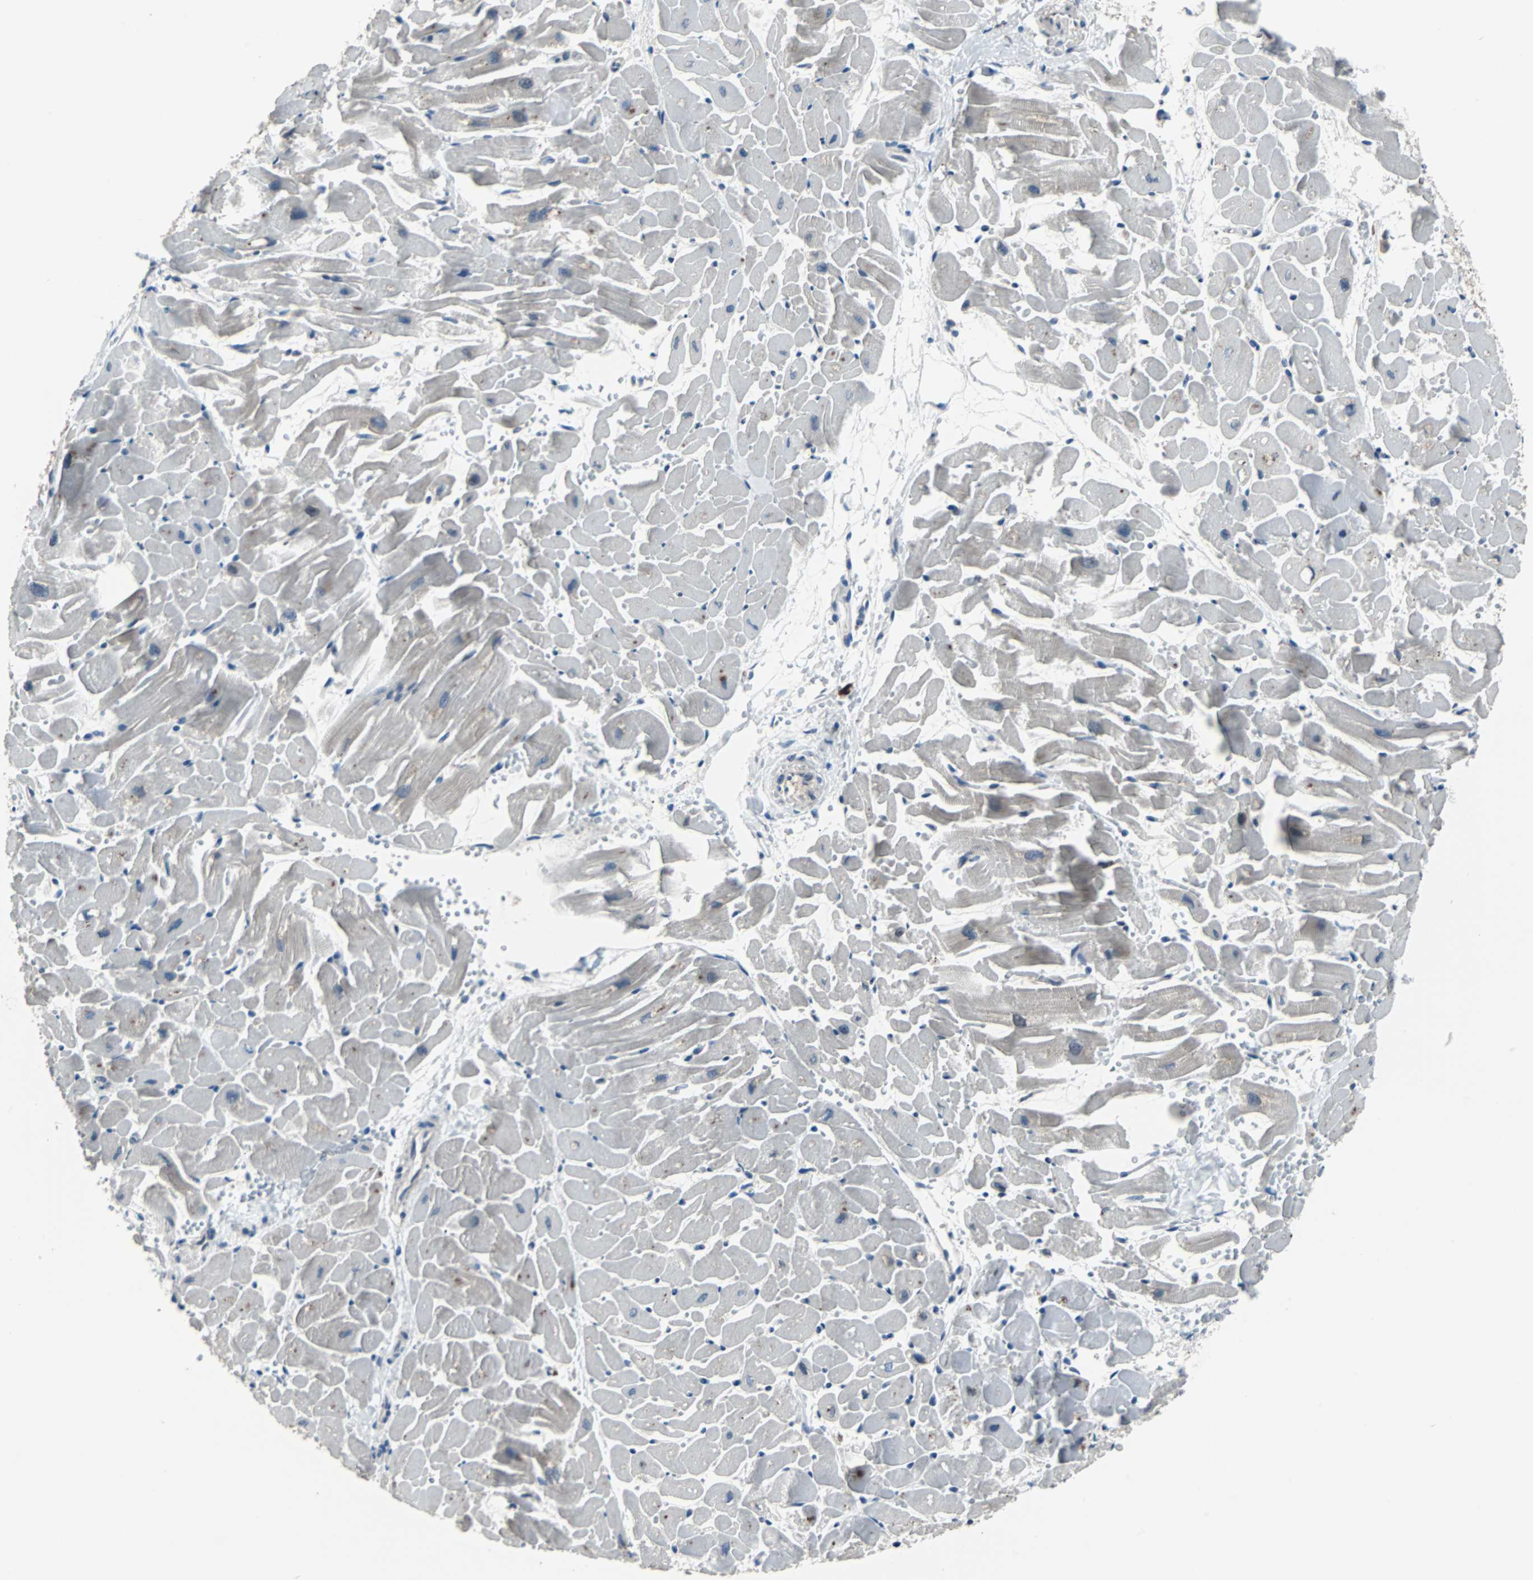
{"staining": {"intensity": "weak", "quantity": "<25%", "location": "cytoplasmic/membranous"}, "tissue": "heart muscle", "cell_type": "Cardiomyocytes", "image_type": "normal", "snomed": [{"axis": "morphology", "description": "Normal tissue, NOS"}, {"axis": "topography", "description": "Heart"}], "caption": "An IHC histopathology image of unremarkable heart muscle is shown. There is no staining in cardiomyocytes of heart muscle.", "gene": "PAK1", "patient": {"sex": "female", "age": 19}}